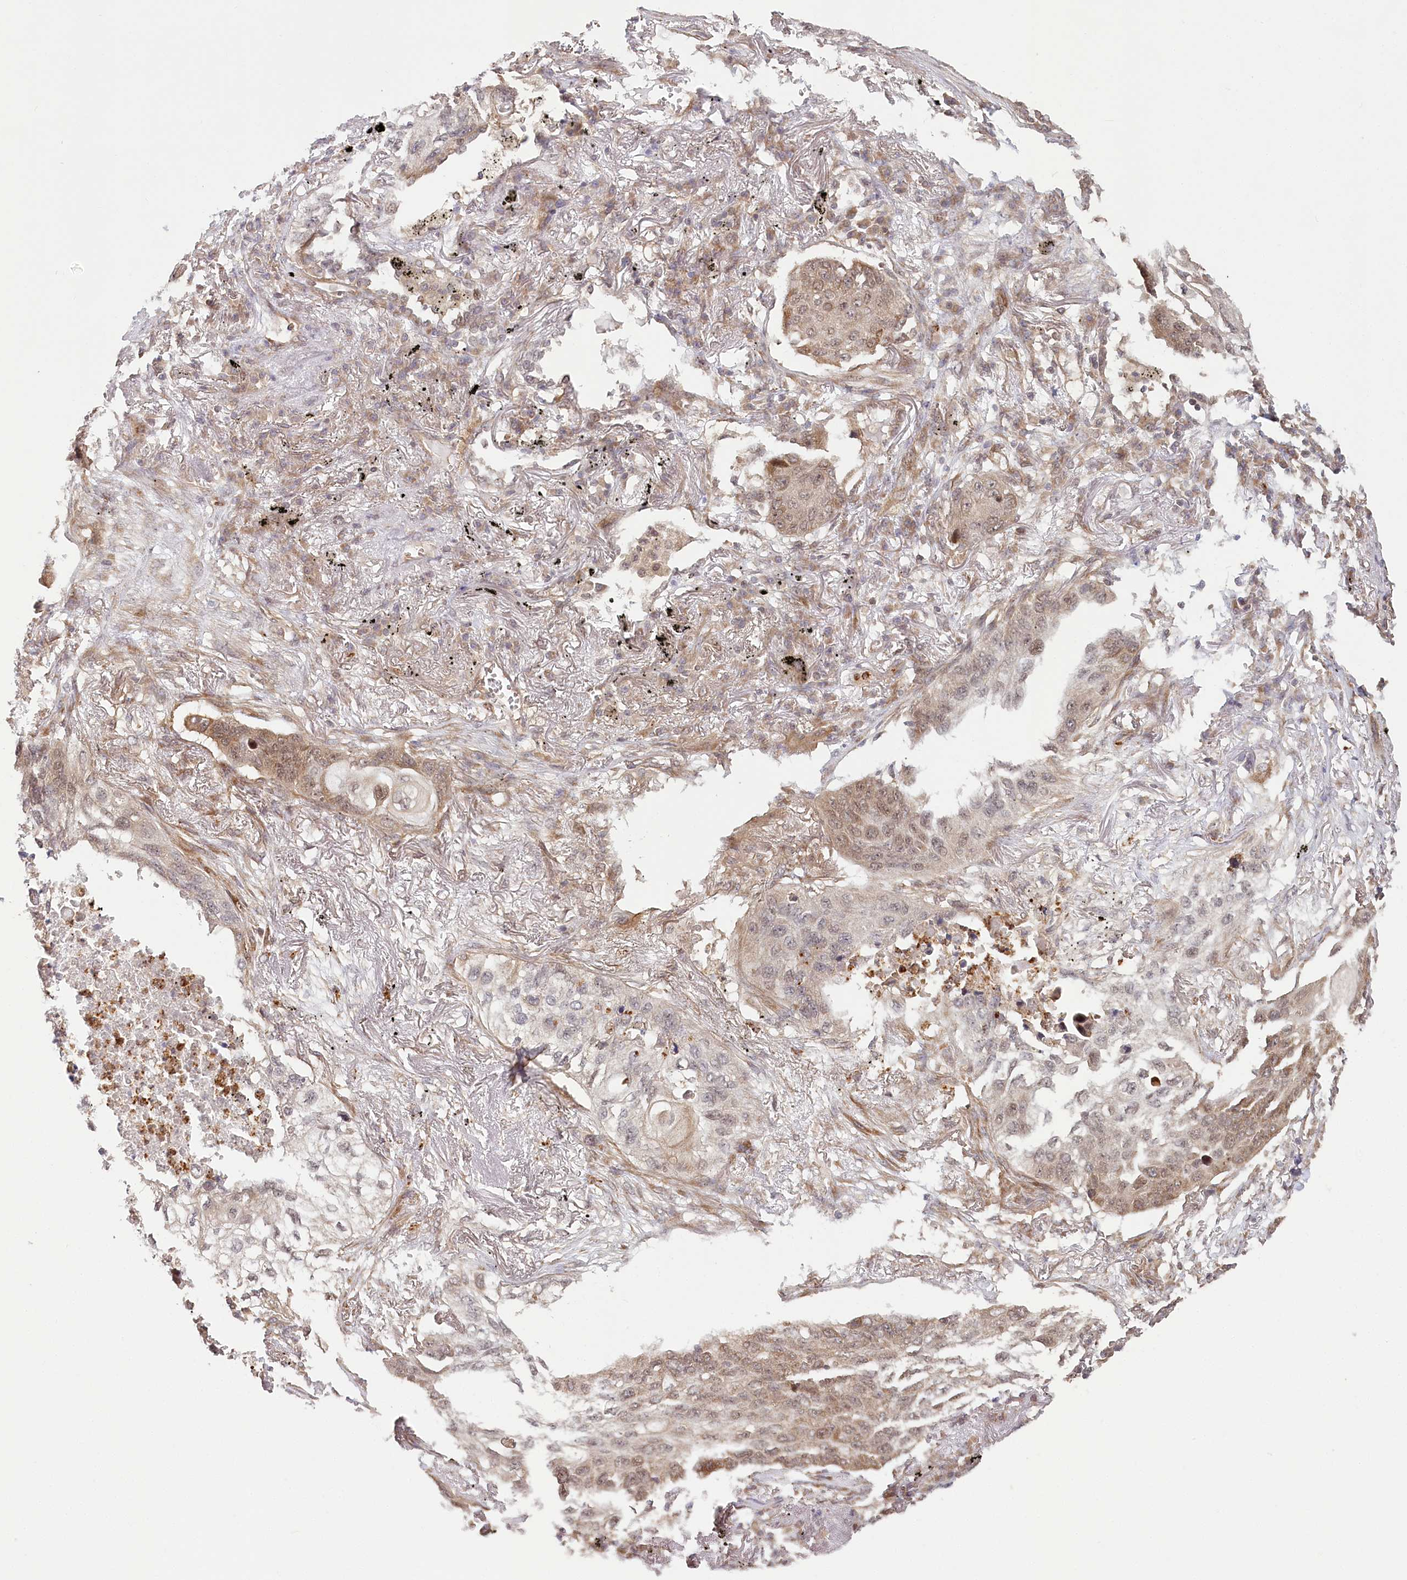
{"staining": {"intensity": "moderate", "quantity": "25%-75%", "location": "cytoplasmic/membranous,nuclear"}, "tissue": "lung cancer", "cell_type": "Tumor cells", "image_type": "cancer", "snomed": [{"axis": "morphology", "description": "Squamous cell carcinoma, NOS"}, {"axis": "topography", "description": "Lung"}], "caption": "Squamous cell carcinoma (lung) was stained to show a protein in brown. There is medium levels of moderate cytoplasmic/membranous and nuclear expression in about 25%-75% of tumor cells. The protein is shown in brown color, while the nuclei are stained blue.", "gene": "CEP70", "patient": {"sex": "female", "age": 63}}